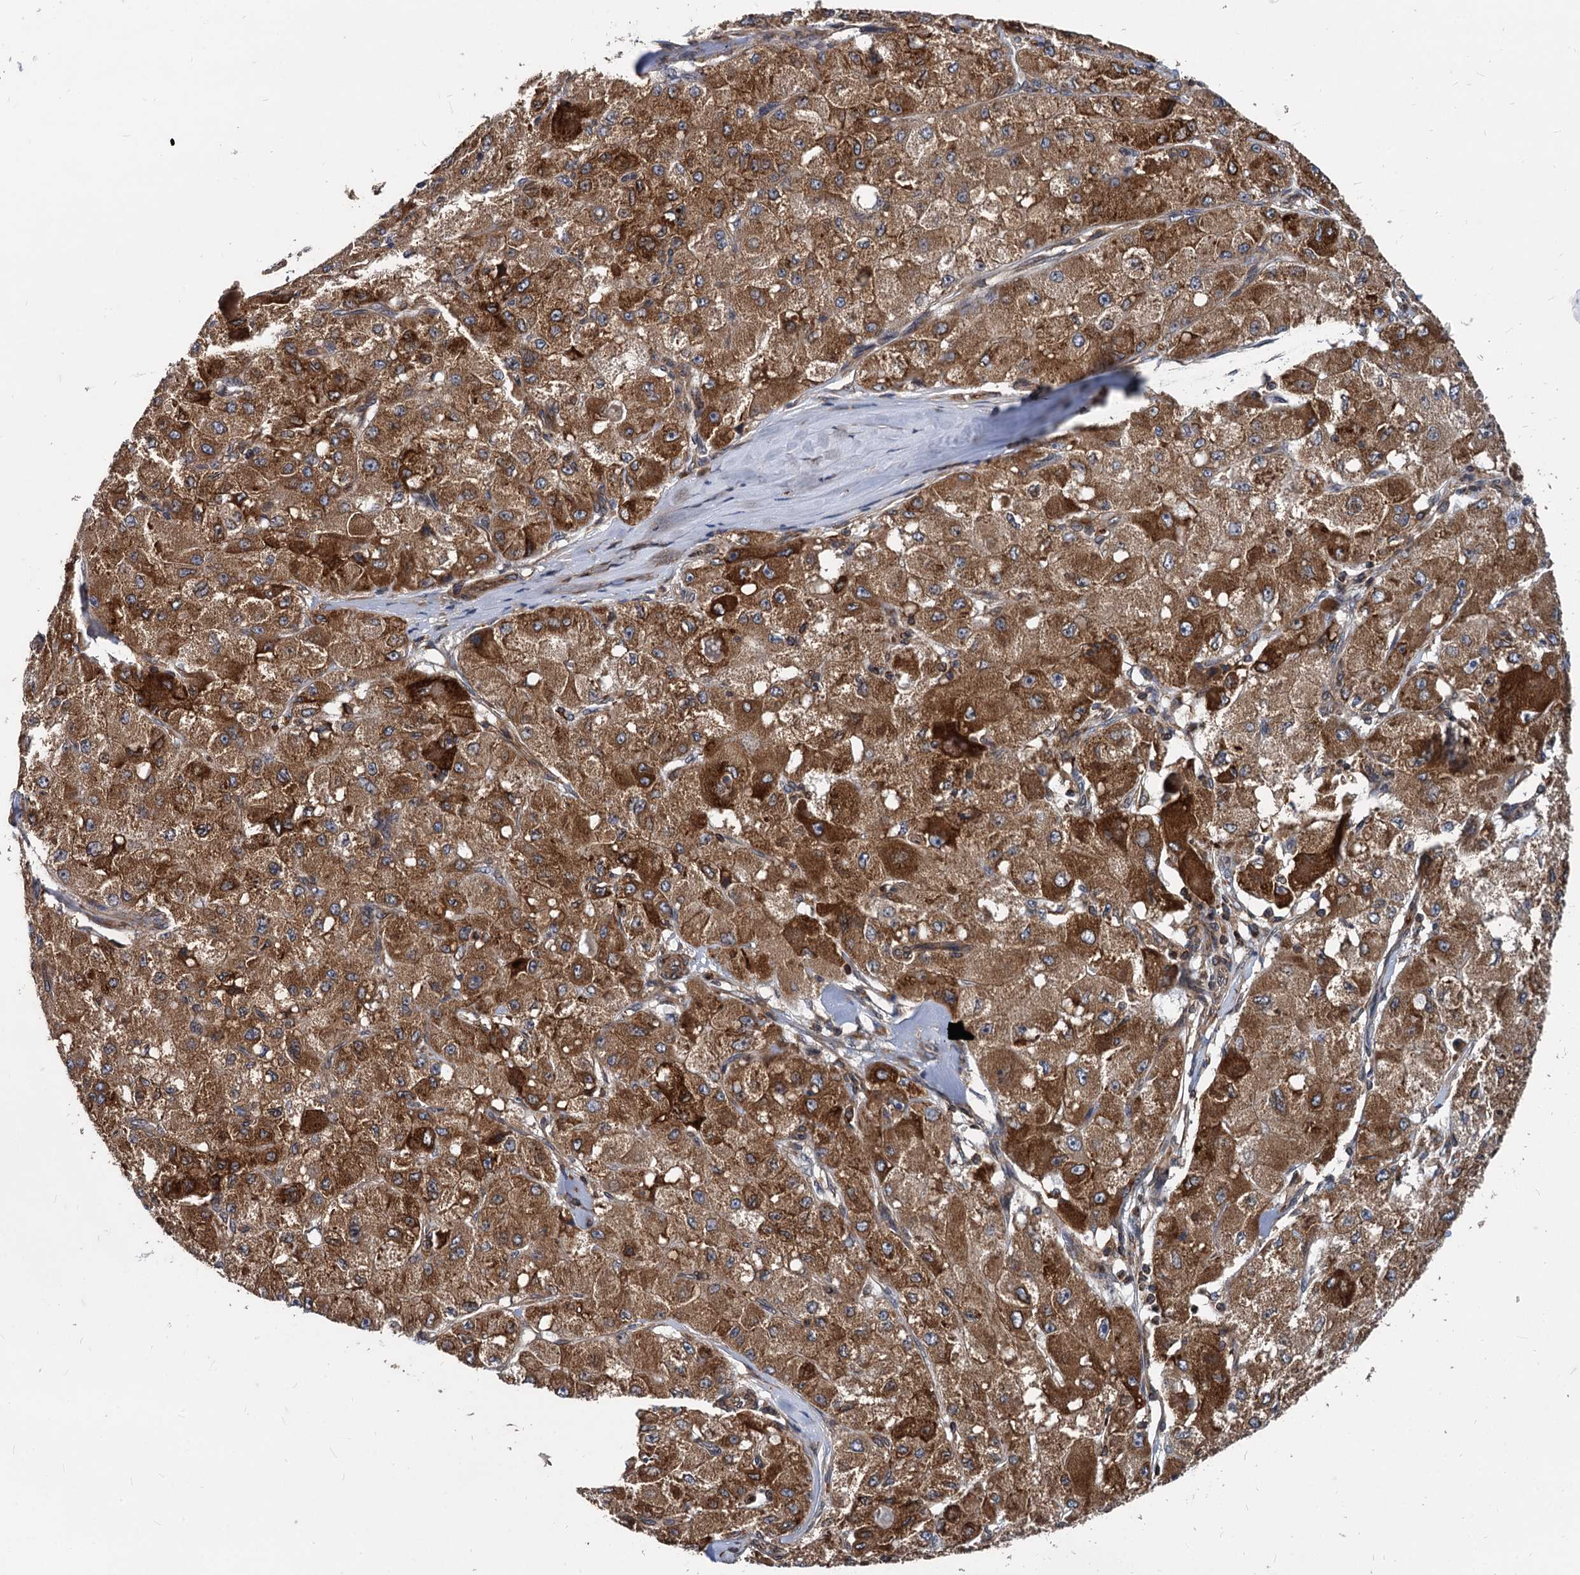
{"staining": {"intensity": "strong", "quantity": ">75%", "location": "cytoplasmic/membranous"}, "tissue": "liver cancer", "cell_type": "Tumor cells", "image_type": "cancer", "snomed": [{"axis": "morphology", "description": "Carcinoma, Hepatocellular, NOS"}, {"axis": "topography", "description": "Liver"}], "caption": "IHC micrograph of neoplastic tissue: human liver cancer (hepatocellular carcinoma) stained using IHC shows high levels of strong protein expression localized specifically in the cytoplasmic/membranous of tumor cells, appearing as a cytoplasmic/membranous brown color.", "gene": "STIM1", "patient": {"sex": "male", "age": 80}}